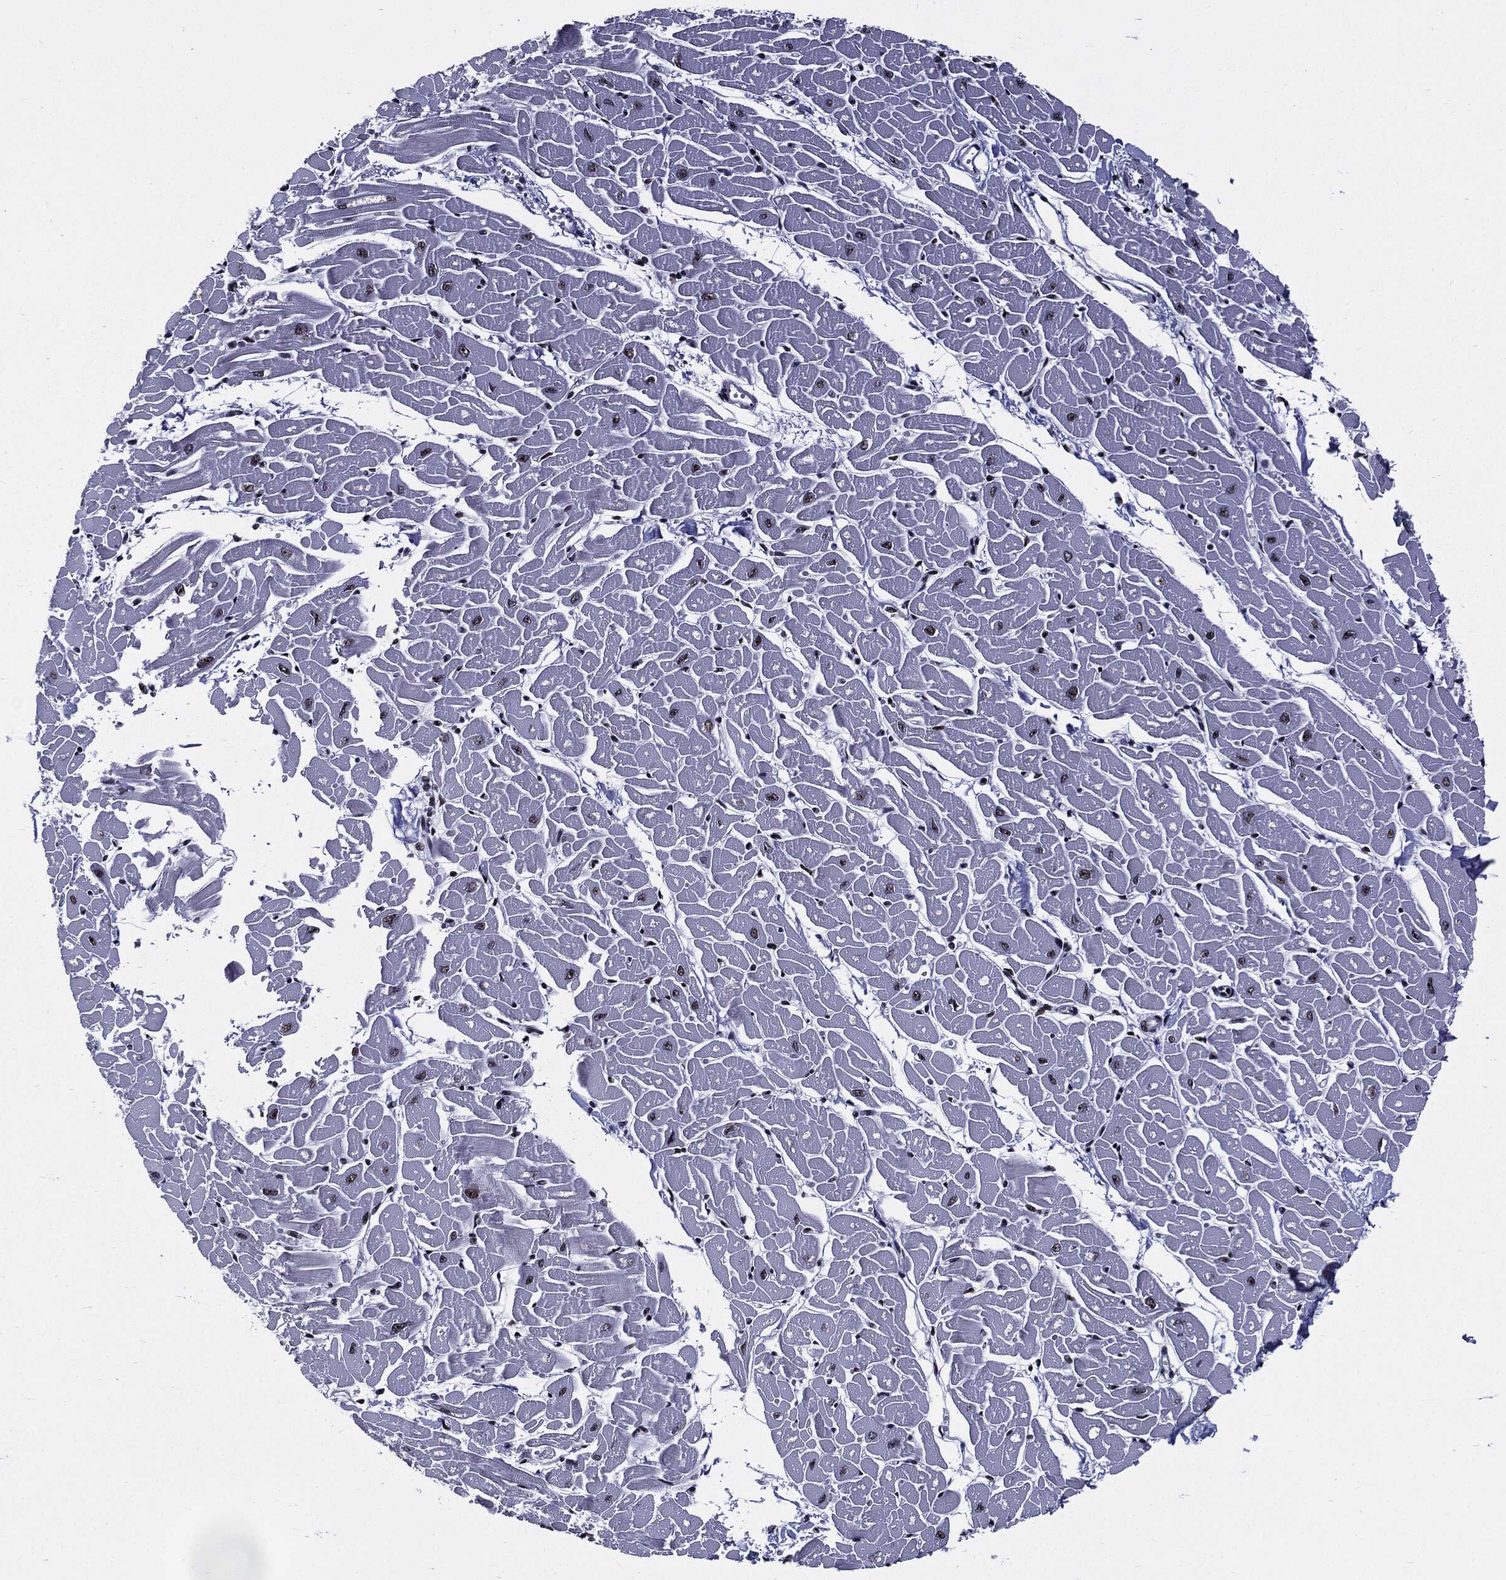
{"staining": {"intensity": "moderate", "quantity": "<25%", "location": "nuclear"}, "tissue": "heart muscle", "cell_type": "Cardiomyocytes", "image_type": "normal", "snomed": [{"axis": "morphology", "description": "Normal tissue, NOS"}, {"axis": "topography", "description": "Heart"}], "caption": "Immunohistochemistry (DAB) staining of normal human heart muscle displays moderate nuclear protein positivity in approximately <25% of cardiomyocytes.", "gene": "ZFP91", "patient": {"sex": "male", "age": 57}}